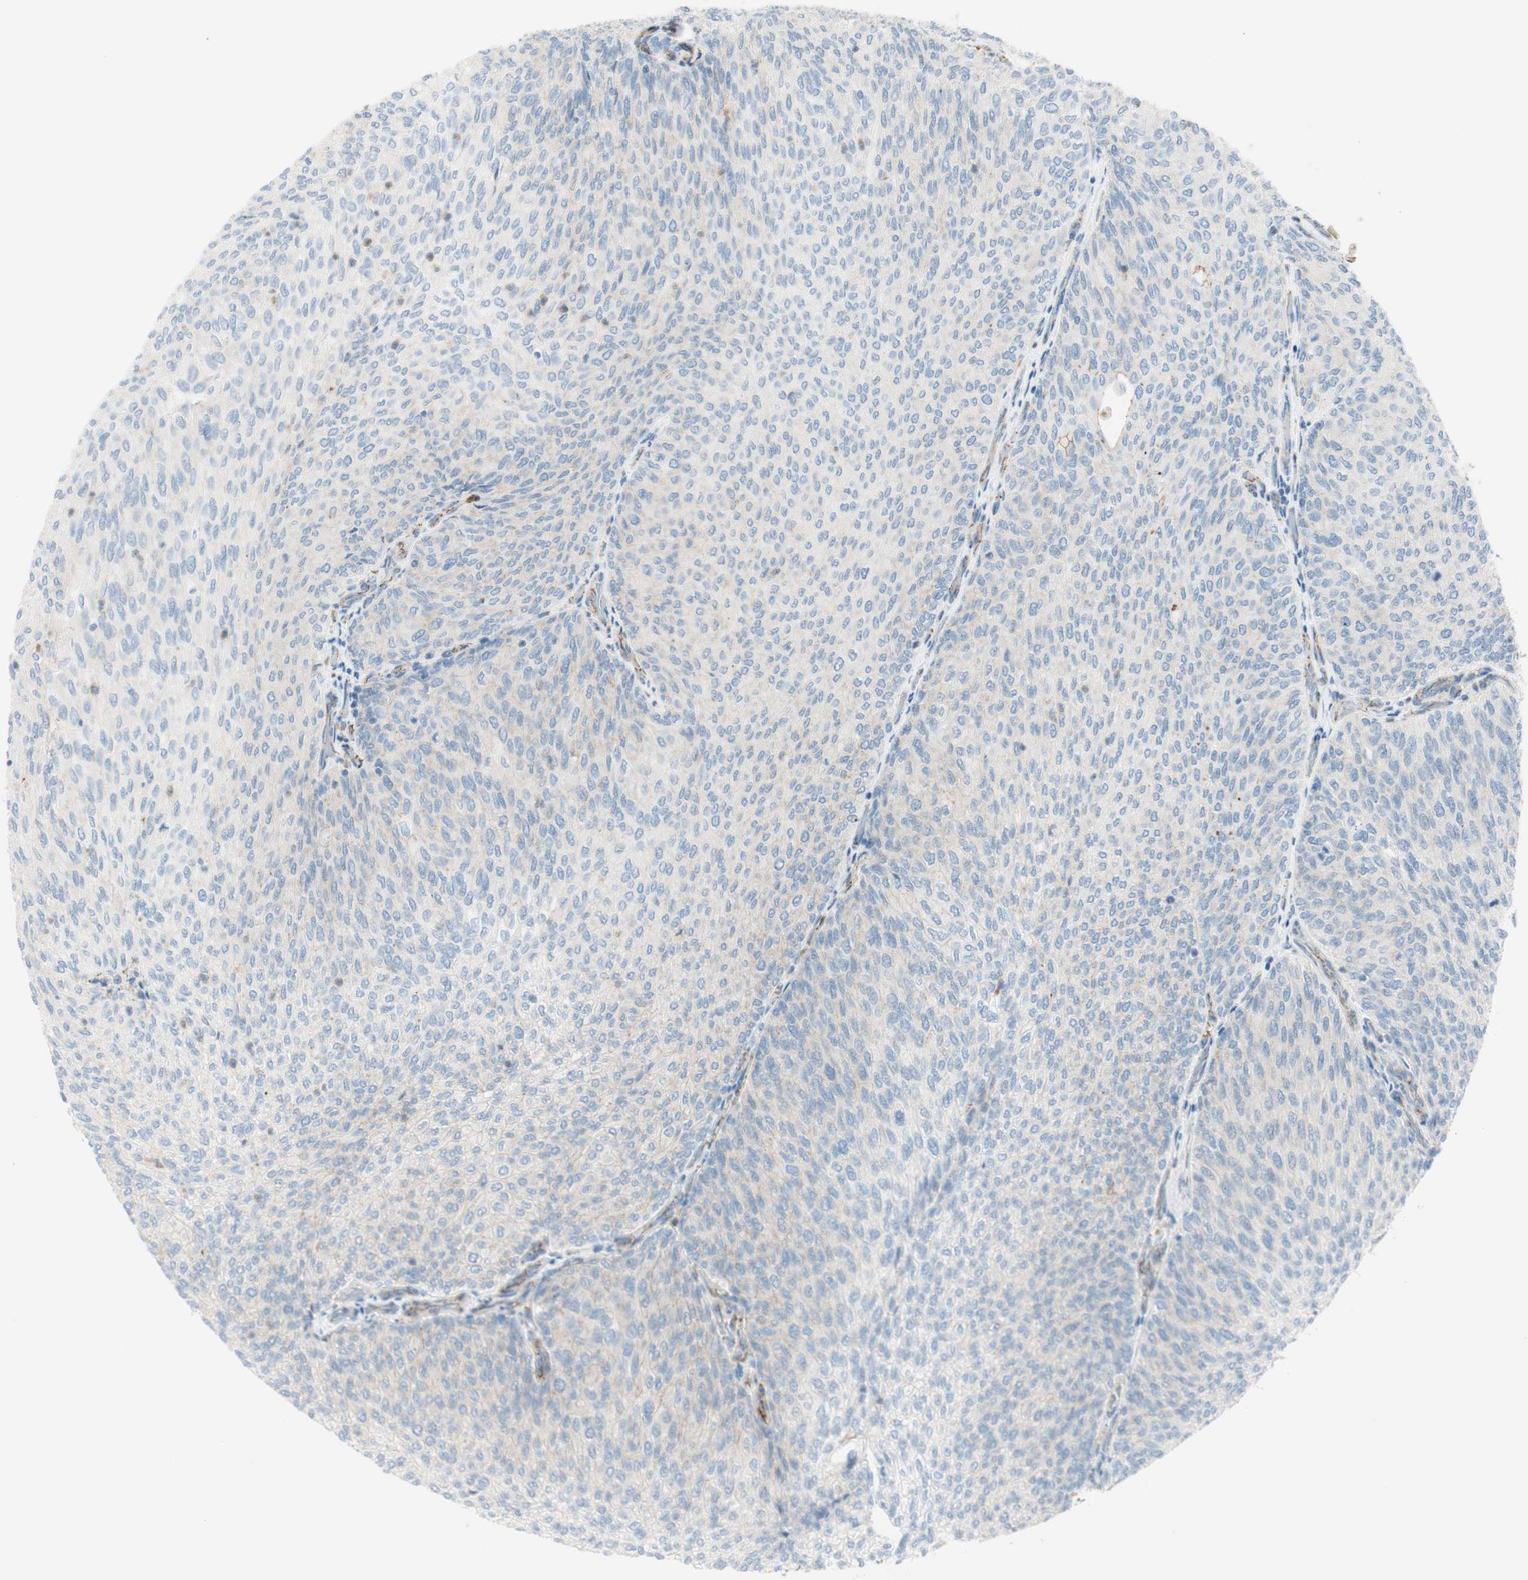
{"staining": {"intensity": "weak", "quantity": "<25%", "location": "cytoplasmic/membranous"}, "tissue": "urothelial cancer", "cell_type": "Tumor cells", "image_type": "cancer", "snomed": [{"axis": "morphology", "description": "Urothelial carcinoma, Low grade"}, {"axis": "topography", "description": "Urinary bladder"}], "caption": "IHC of urothelial carcinoma (low-grade) exhibits no positivity in tumor cells. Nuclei are stained in blue.", "gene": "TJP1", "patient": {"sex": "female", "age": 79}}